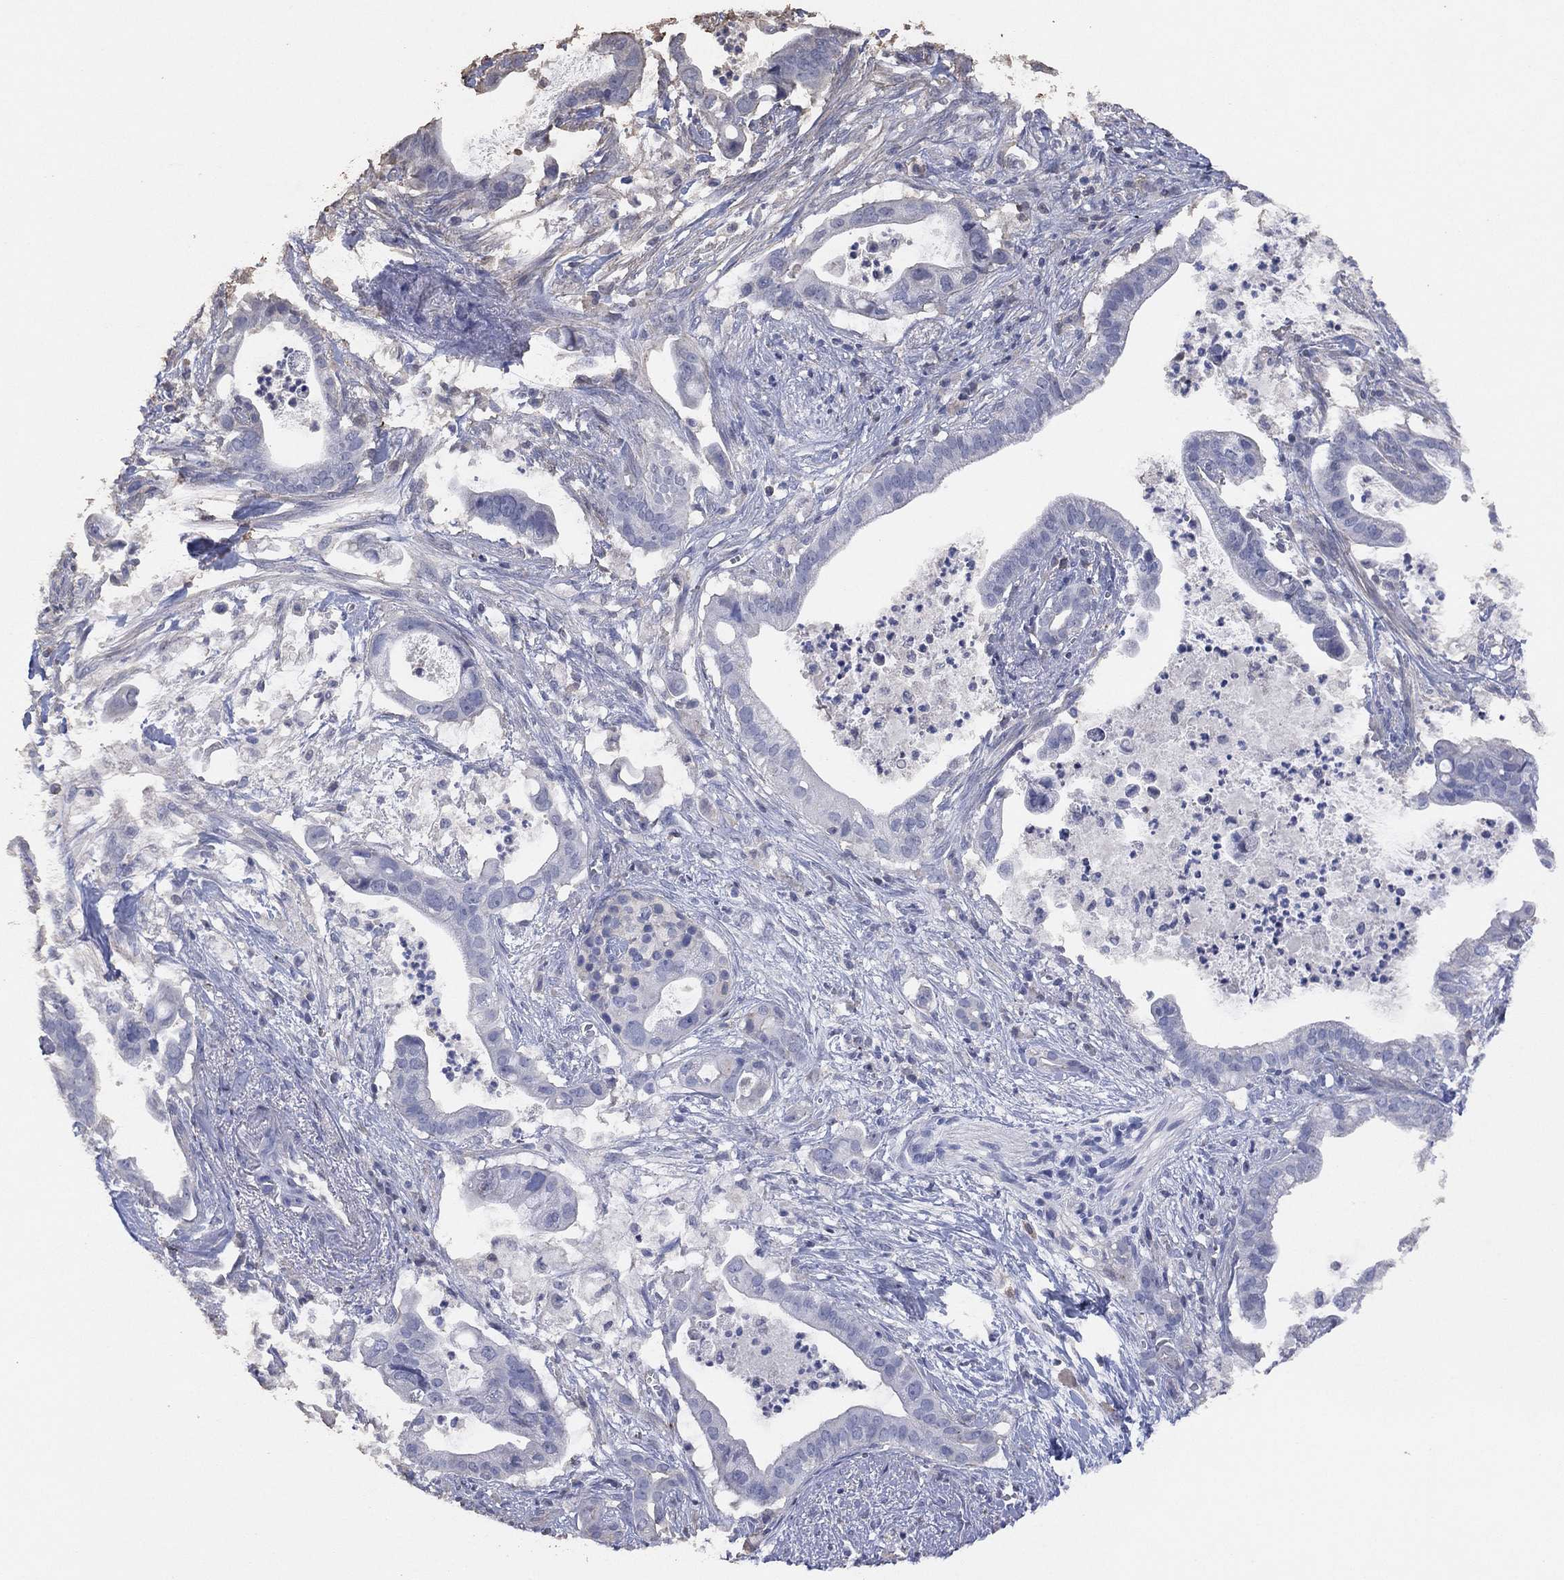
{"staining": {"intensity": "negative", "quantity": "none", "location": "none"}, "tissue": "pancreatic cancer", "cell_type": "Tumor cells", "image_type": "cancer", "snomed": [{"axis": "morphology", "description": "Adenocarcinoma, NOS"}, {"axis": "topography", "description": "Pancreas"}], "caption": "An immunohistochemistry (IHC) histopathology image of pancreatic cancer (adenocarcinoma) is shown. There is no staining in tumor cells of pancreatic cancer (adenocarcinoma). The staining was performed using DAB (3,3'-diaminobenzidine) to visualize the protein expression in brown, while the nuclei were stained in blue with hematoxylin (Magnification: 20x).", "gene": "ADPRHL1", "patient": {"sex": "male", "age": 61}}